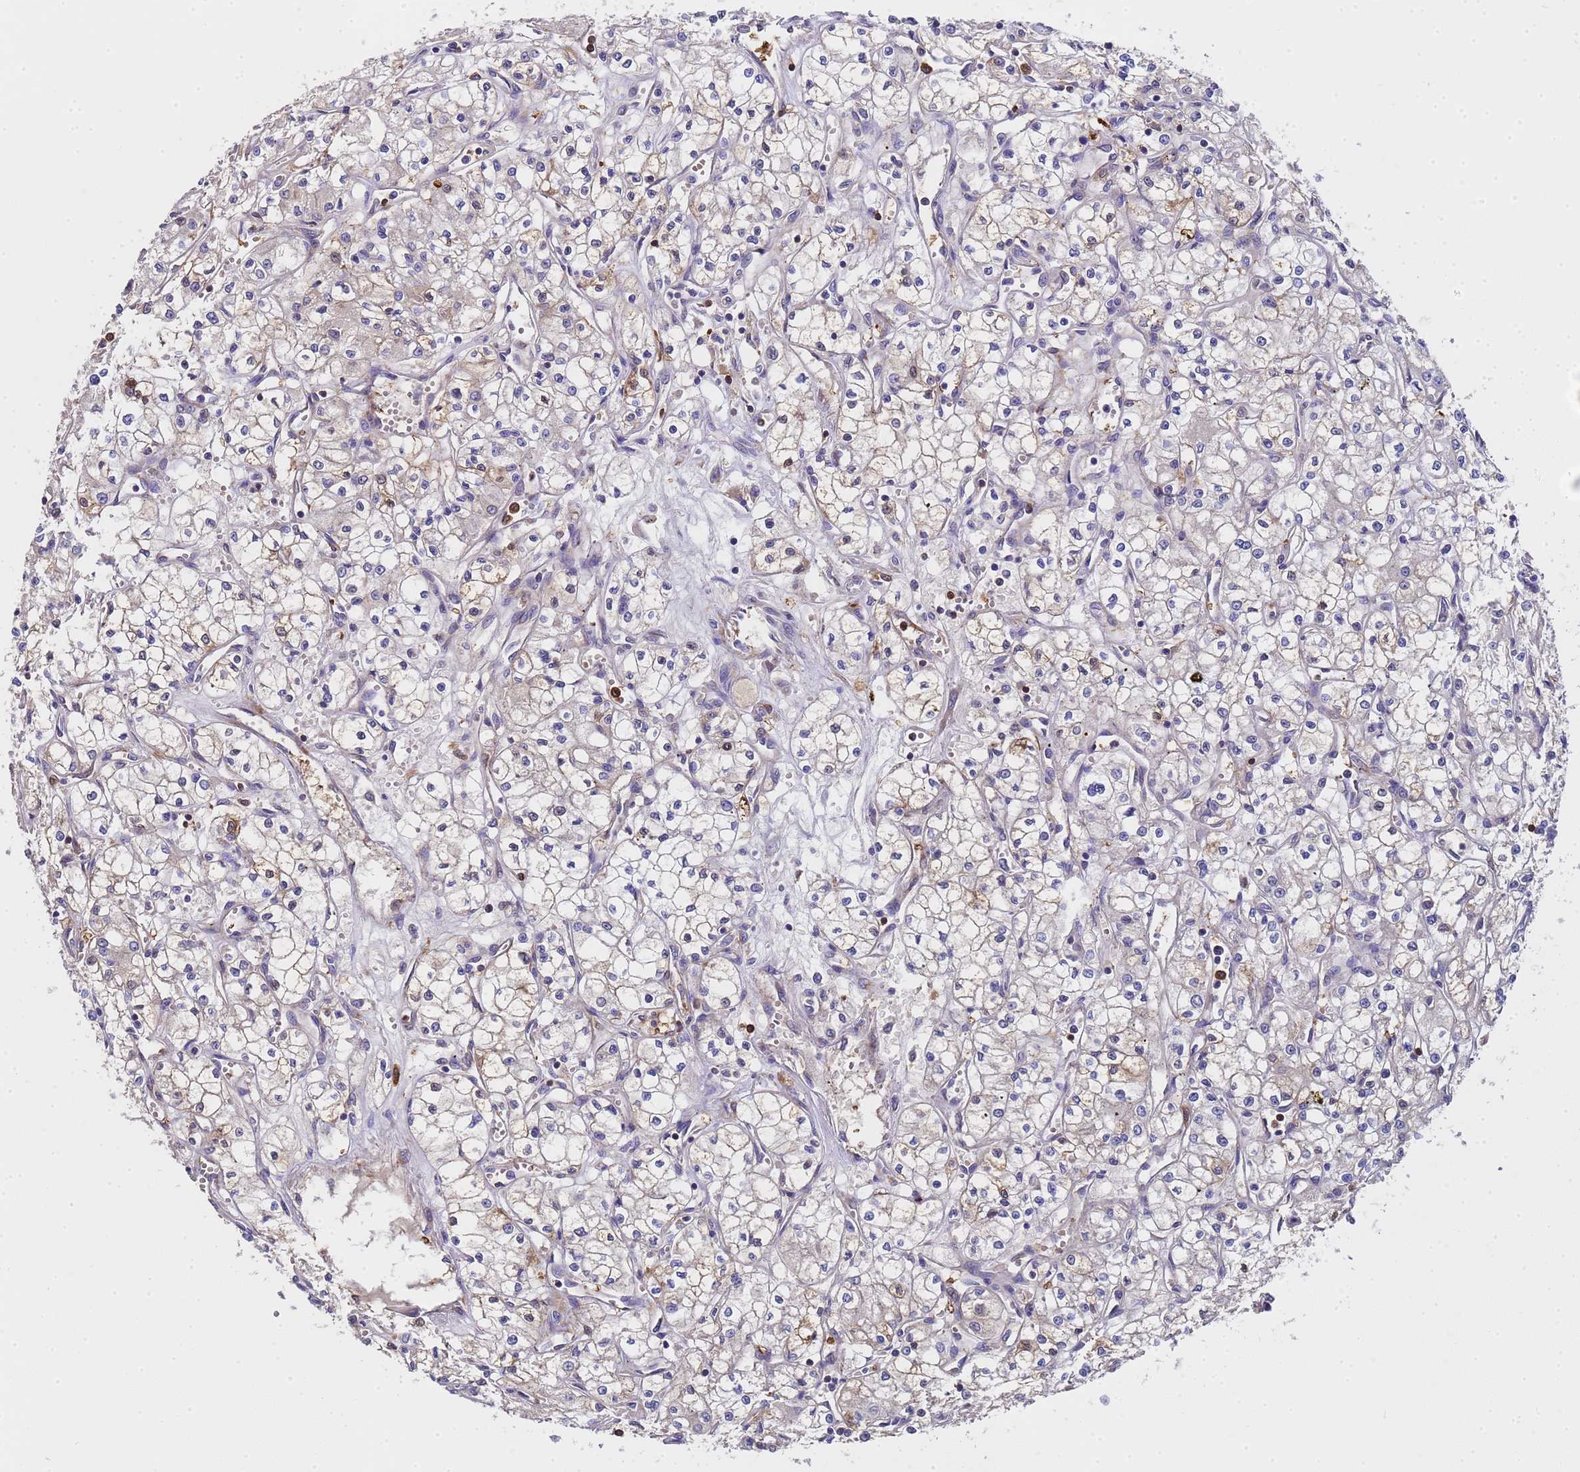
{"staining": {"intensity": "negative", "quantity": "none", "location": "none"}, "tissue": "renal cancer", "cell_type": "Tumor cells", "image_type": "cancer", "snomed": [{"axis": "morphology", "description": "Adenocarcinoma, NOS"}, {"axis": "topography", "description": "Kidney"}], "caption": "Immunohistochemistry (IHC) photomicrograph of neoplastic tissue: renal cancer stained with DAB (3,3'-diaminobenzidine) displays no significant protein expression in tumor cells.", "gene": "MOCS1", "patient": {"sex": "male", "age": 59}}